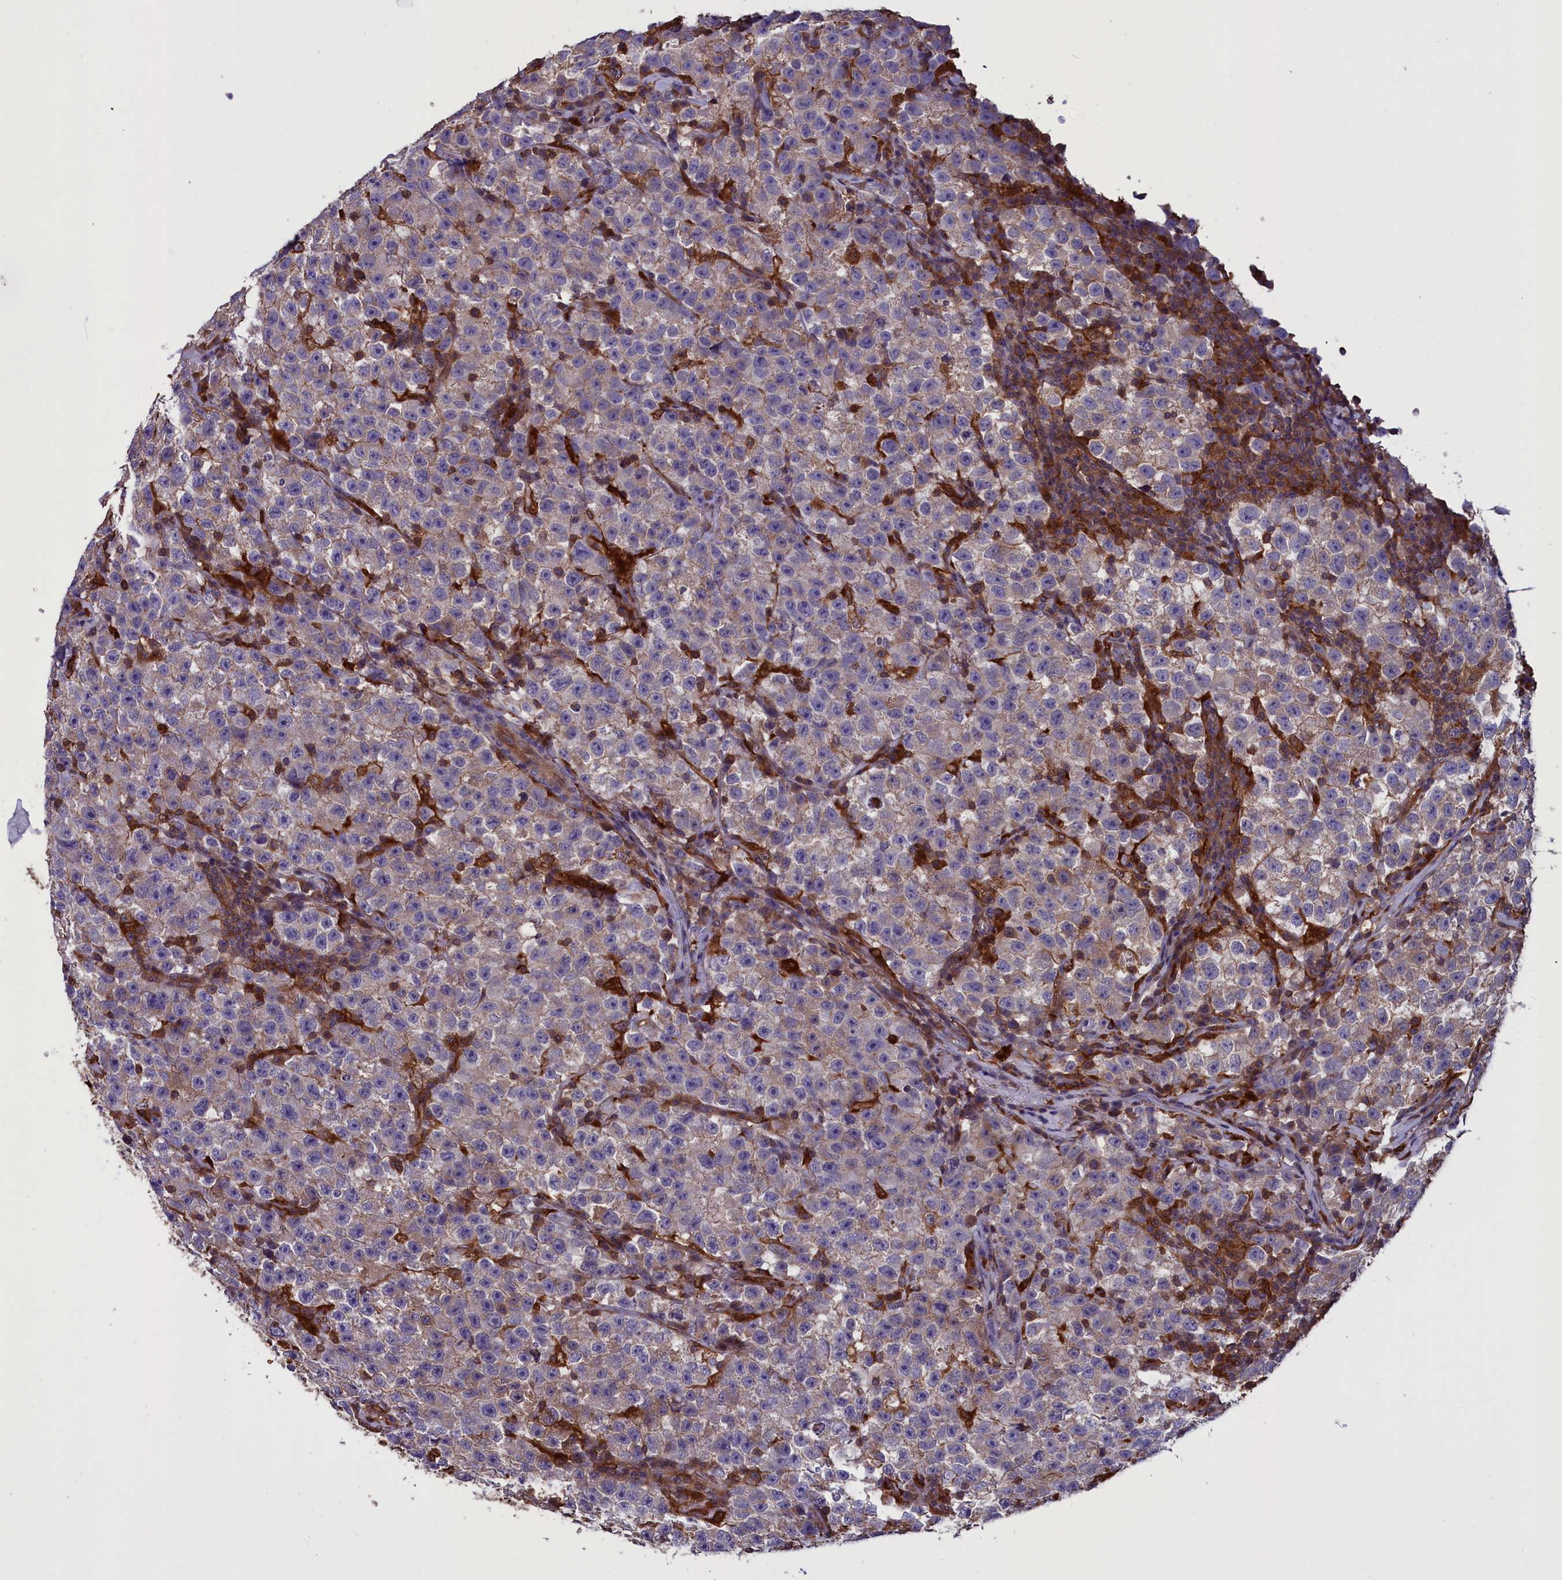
{"staining": {"intensity": "negative", "quantity": "none", "location": "none"}, "tissue": "testis cancer", "cell_type": "Tumor cells", "image_type": "cancer", "snomed": [{"axis": "morphology", "description": "Seminoma, NOS"}, {"axis": "topography", "description": "Testis"}], "caption": "IHC micrograph of neoplastic tissue: seminoma (testis) stained with DAB (3,3'-diaminobenzidine) exhibits no significant protein staining in tumor cells. (DAB (3,3'-diaminobenzidine) immunohistochemistry with hematoxylin counter stain).", "gene": "ARHGAP18", "patient": {"sex": "male", "age": 22}}